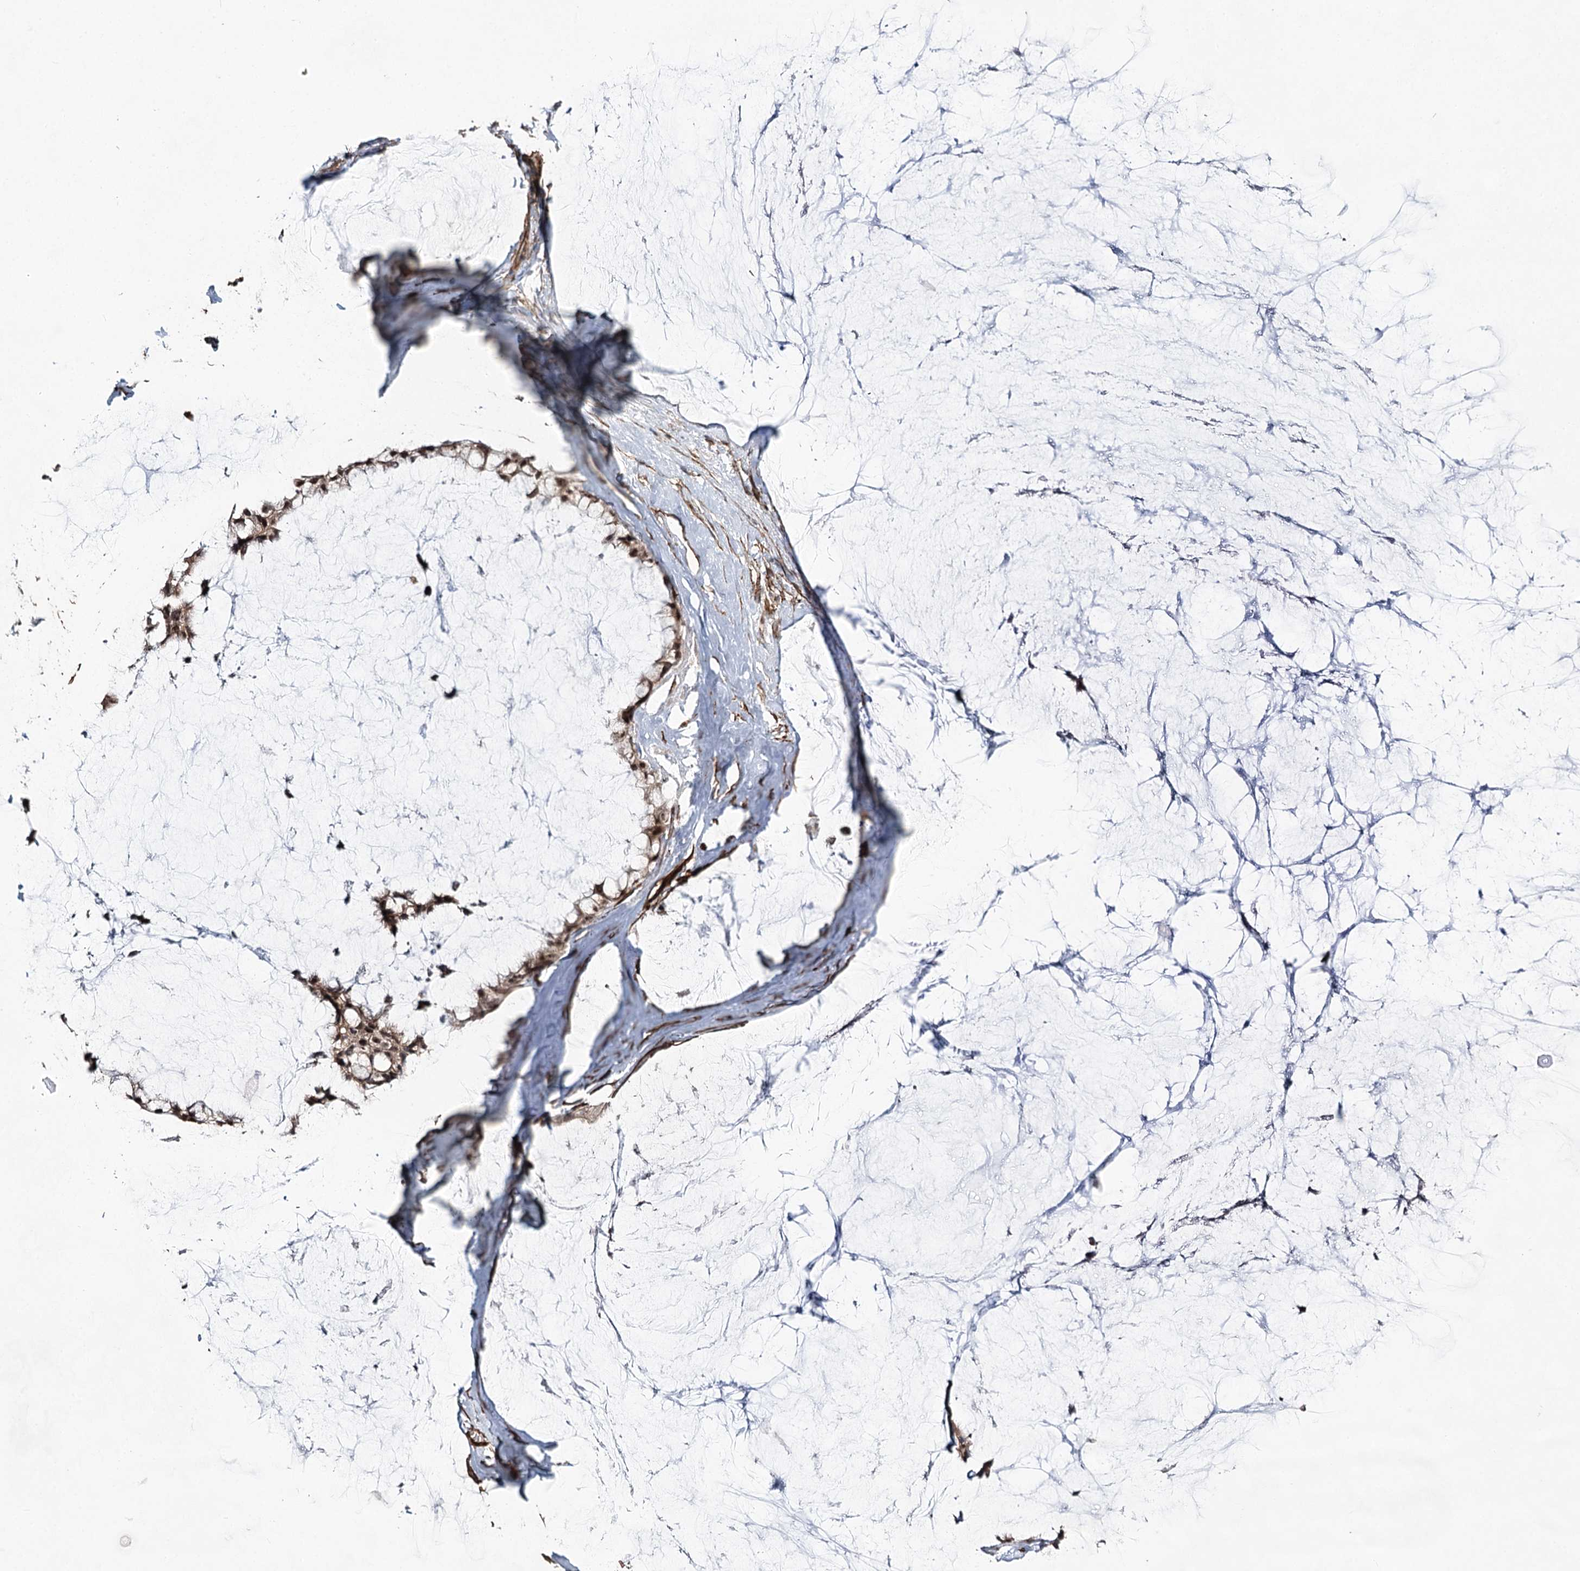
{"staining": {"intensity": "moderate", "quantity": ">75%", "location": "nuclear"}, "tissue": "ovarian cancer", "cell_type": "Tumor cells", "image_type": "cancer", "snomed": [{"axis": "morphology", "description": "Cystadenocarcinoma, mucinous, NOS"}, {"axis": "topography", "description": "Ovary"}], "caption": "This is a micrograph of IHC staining of ovarian cancer, which shows moderate staining in the nuclear of tumor cells.", "gene": "CWF19L1", "patient": {"sex": "female", "age": 39}}